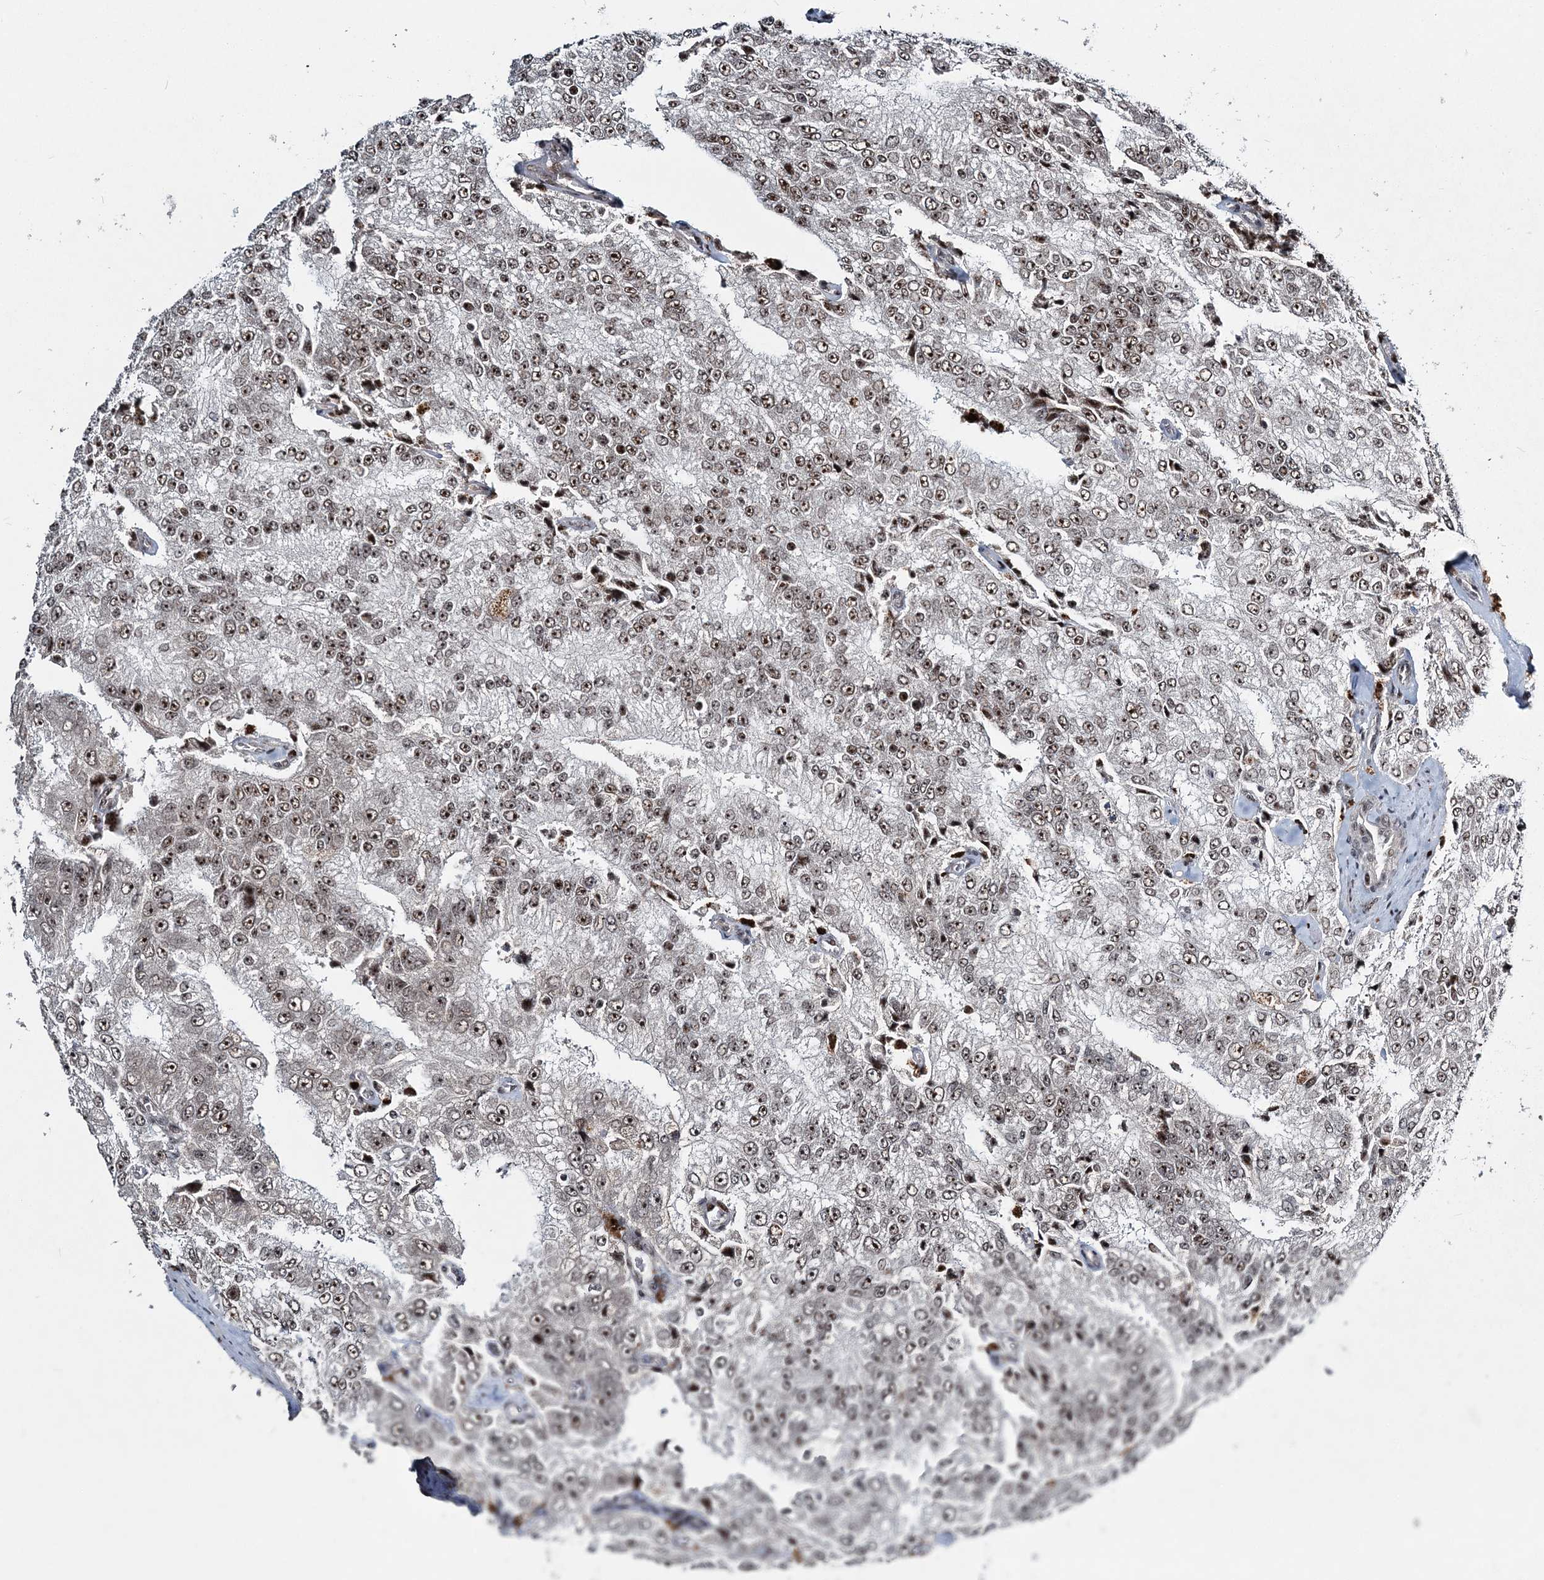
{"staining": {"intensity": "moderate", "quantity": ">75%", "location": "nuclear"}, "tissue": "prostate cancer", "cell_type": "Tumor cells", "image_type": "cancer", "snomed": [{"axis": "morphology", "description": "Adenocarcinoma, High grade"}, {"axis": "topography", "description": "Prostate"}], "caption": "Protein positivity by immunohistochemistry (IHC) shows moderate nuclear positivity in about >75% of tumor cells in prostate cancer (adenocarcinoma (high-grade)). The staining is performed using DAB brown chromogen to label protein expression. The nuclei are counter-stained blue using hematoxylin.", "gene": "CWC22", "patient": {"sex": "male", "age": 58}}